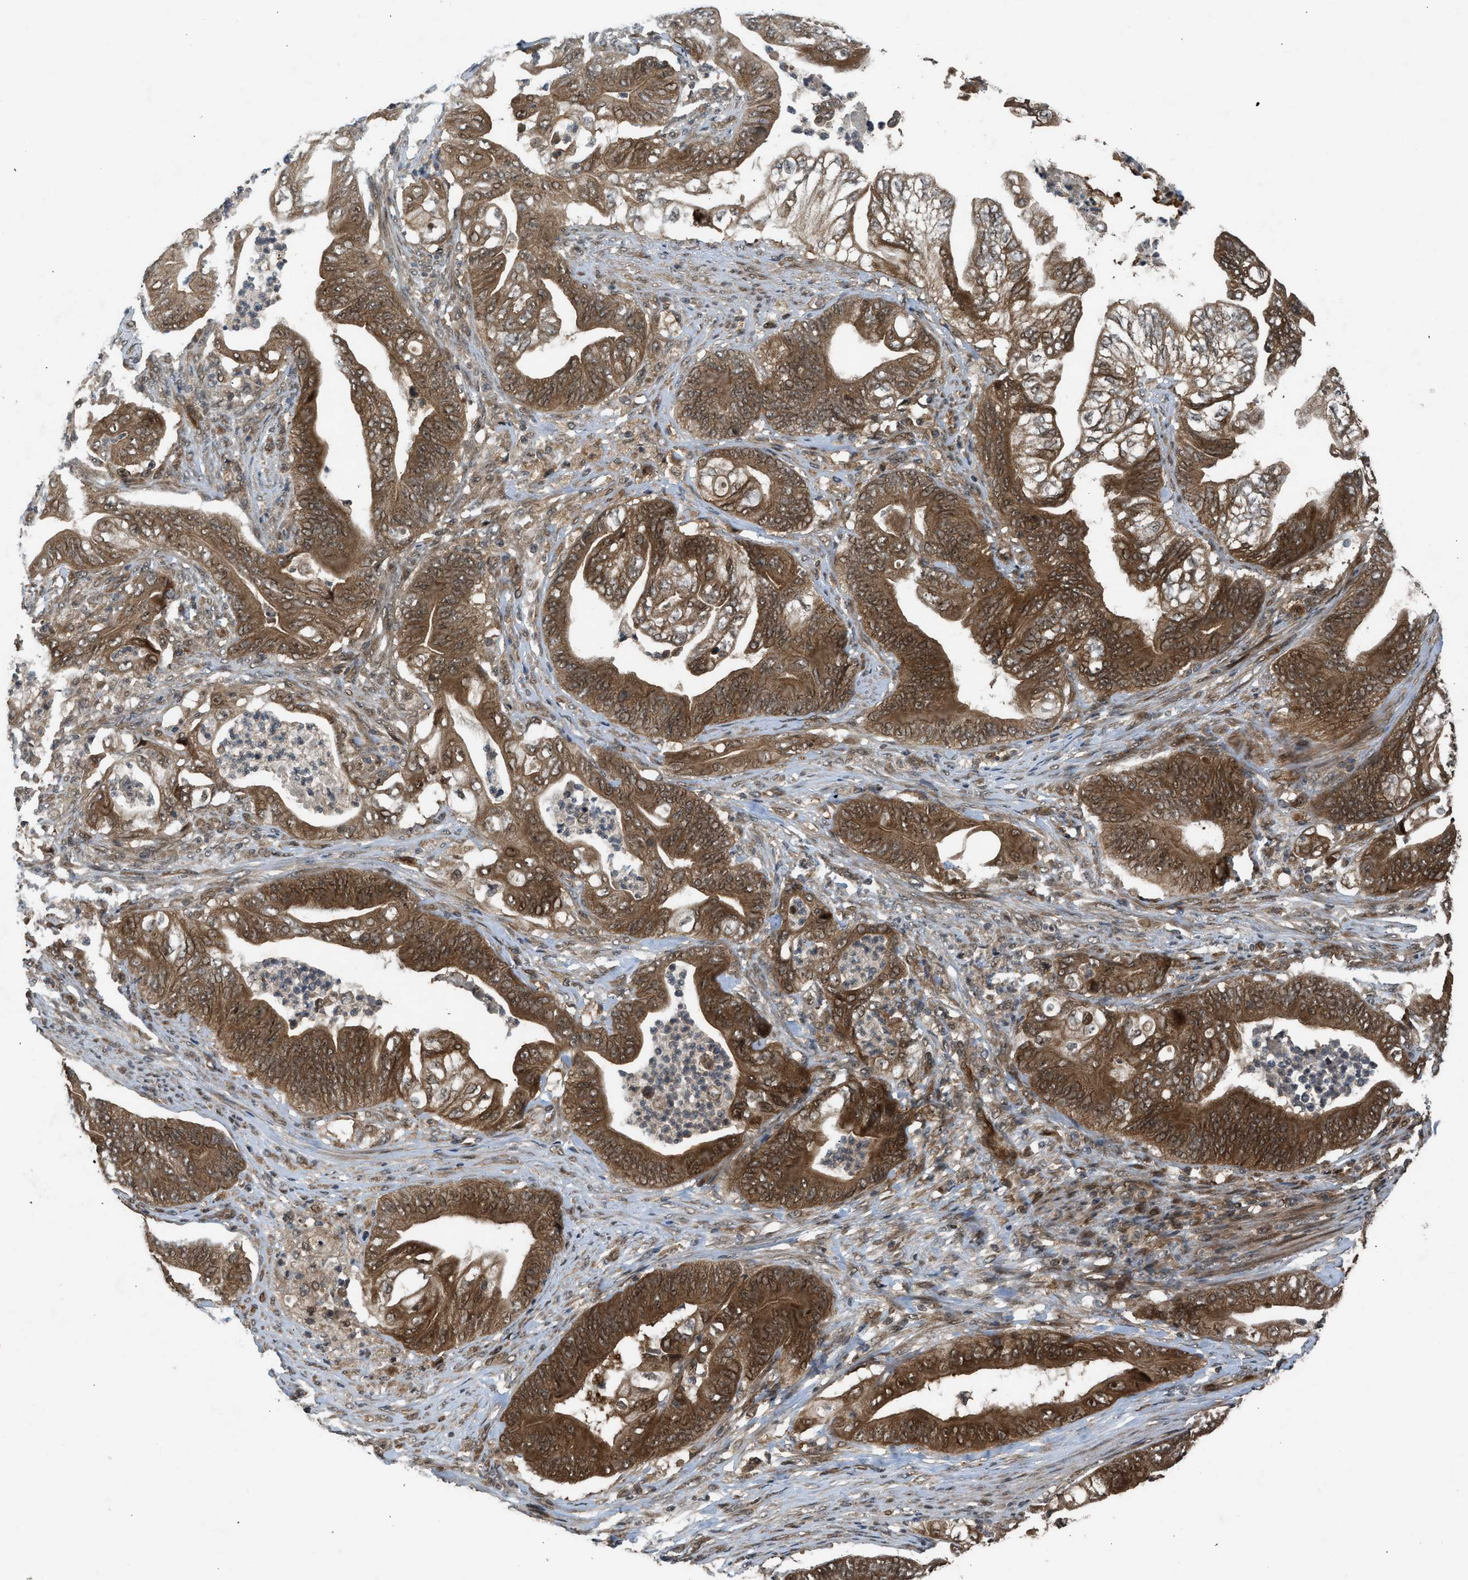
{"staining": {"intensity": "strong", "quantity": ">75%", "location": "cytoplasmic/membranous,nuclear"}, "tissue": "stomach cancer", "cell_type": "Tumor cells", "image_type": "cancer", "snomed": [{"axis": "morphology", "description": "Adenocarcinoma, NOS"}, {"axis": "topography", "description": "Stomach"}], "caption": "There is high levels of strong cytoplasmic/membranous and nuclear staining in tumor cells of stomach adenocarcinoma, as demonstrated by immunohistochemical staining (brown color).", "gene": "TXNL1", "patient": {"sex": "female", "age": 73}}